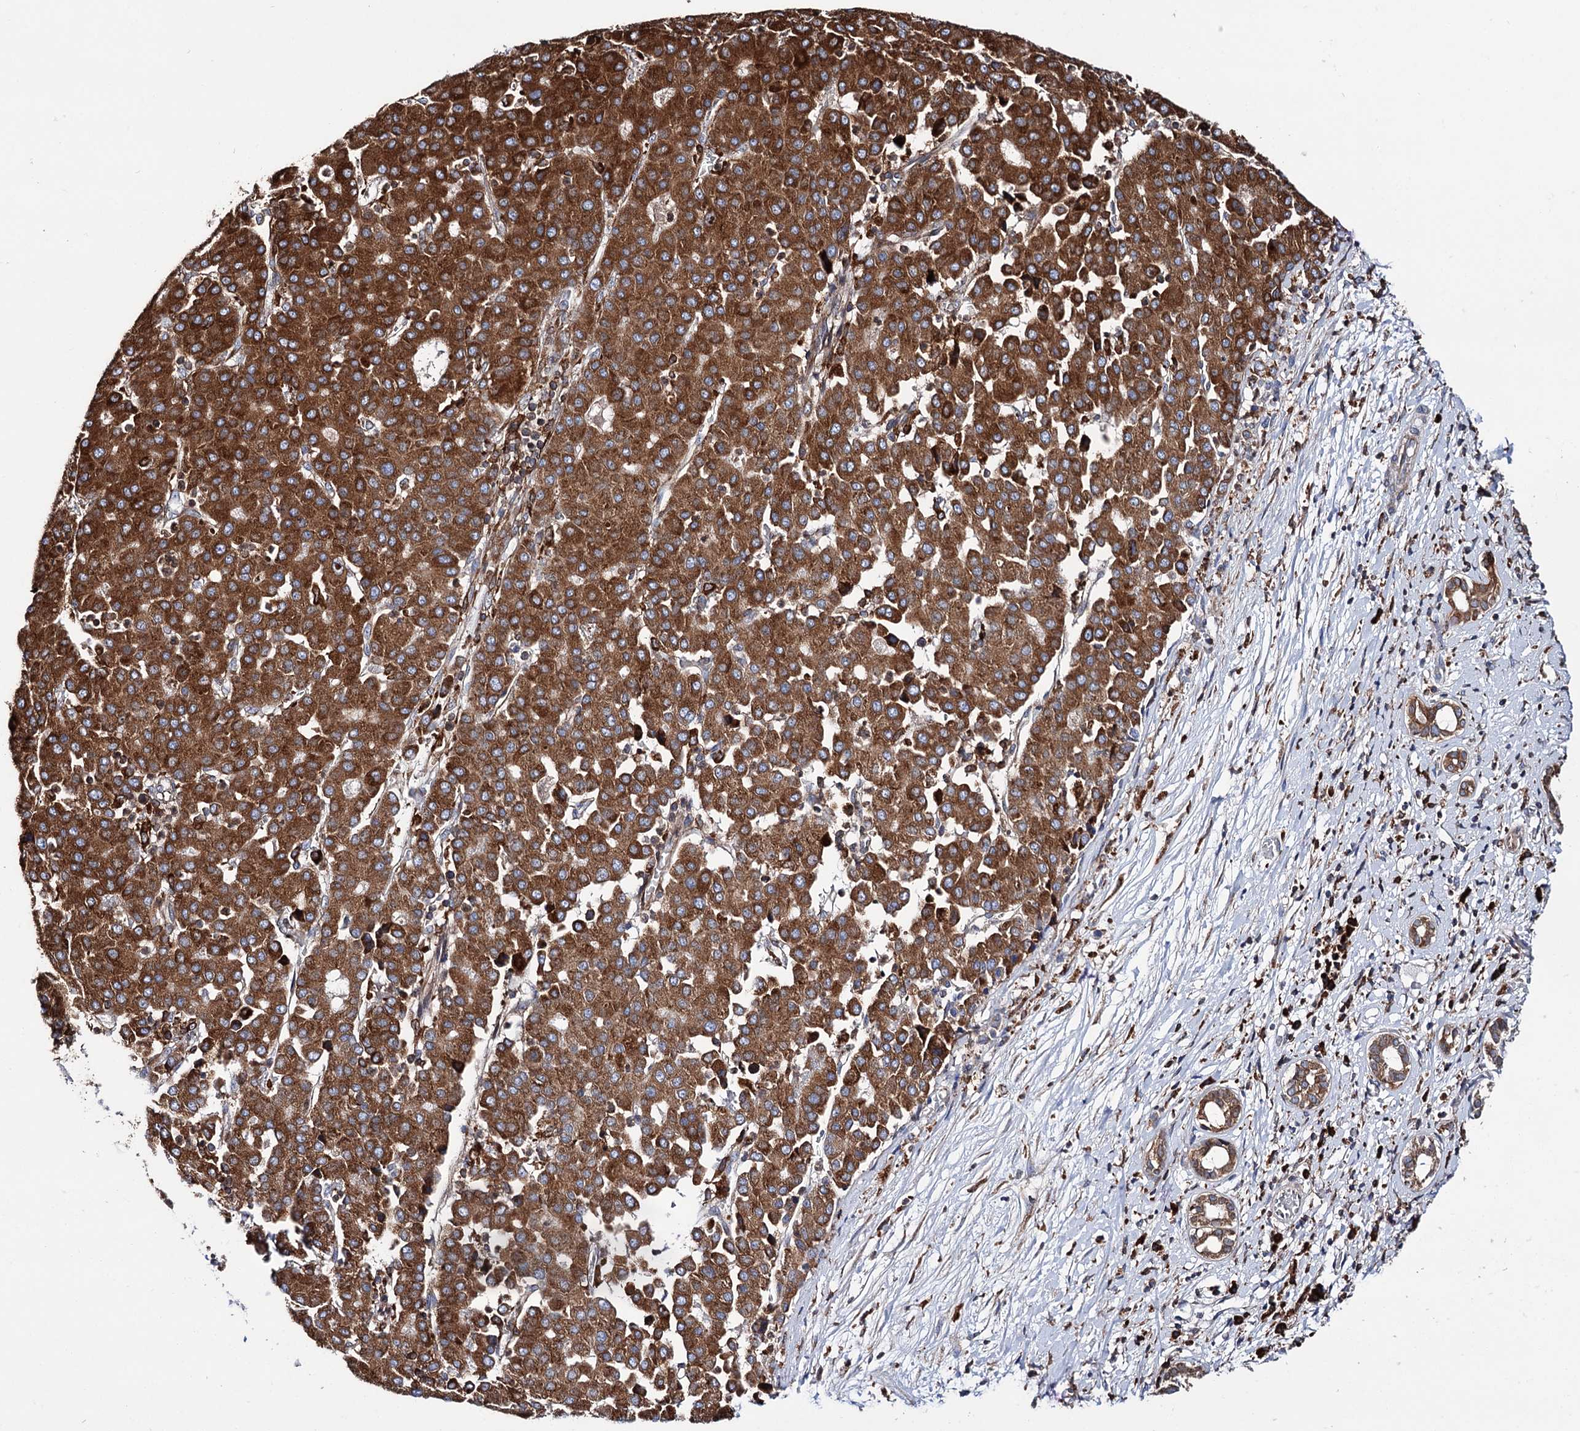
{"staining": {"intensity": "strong", "quantity": ">75%", "location": "cytoplasmic/membranous"}, "tissue": "liver cancer", "cell_type": "Tumor cells", "image_type": "cancer", "snomed": [{"axis": "morphology", "description": "Carcinoma, Hepatocellular, NOS"}, {"axis": "topography", "description": "Liver"}], "caption": "IHC micrograph of neoplastic tissue: human liver cancer (hepatocellular carcinoma) stained using immunohistochemistry (IHC) shows high levels of strong protein expression localized specifically in the cytoplasmic/membranous of tumor cells, appearing as a cytoplasmic/membranous brown color.", "gene": "ERP29", "patient": {"sex": "male", "age": 65}}